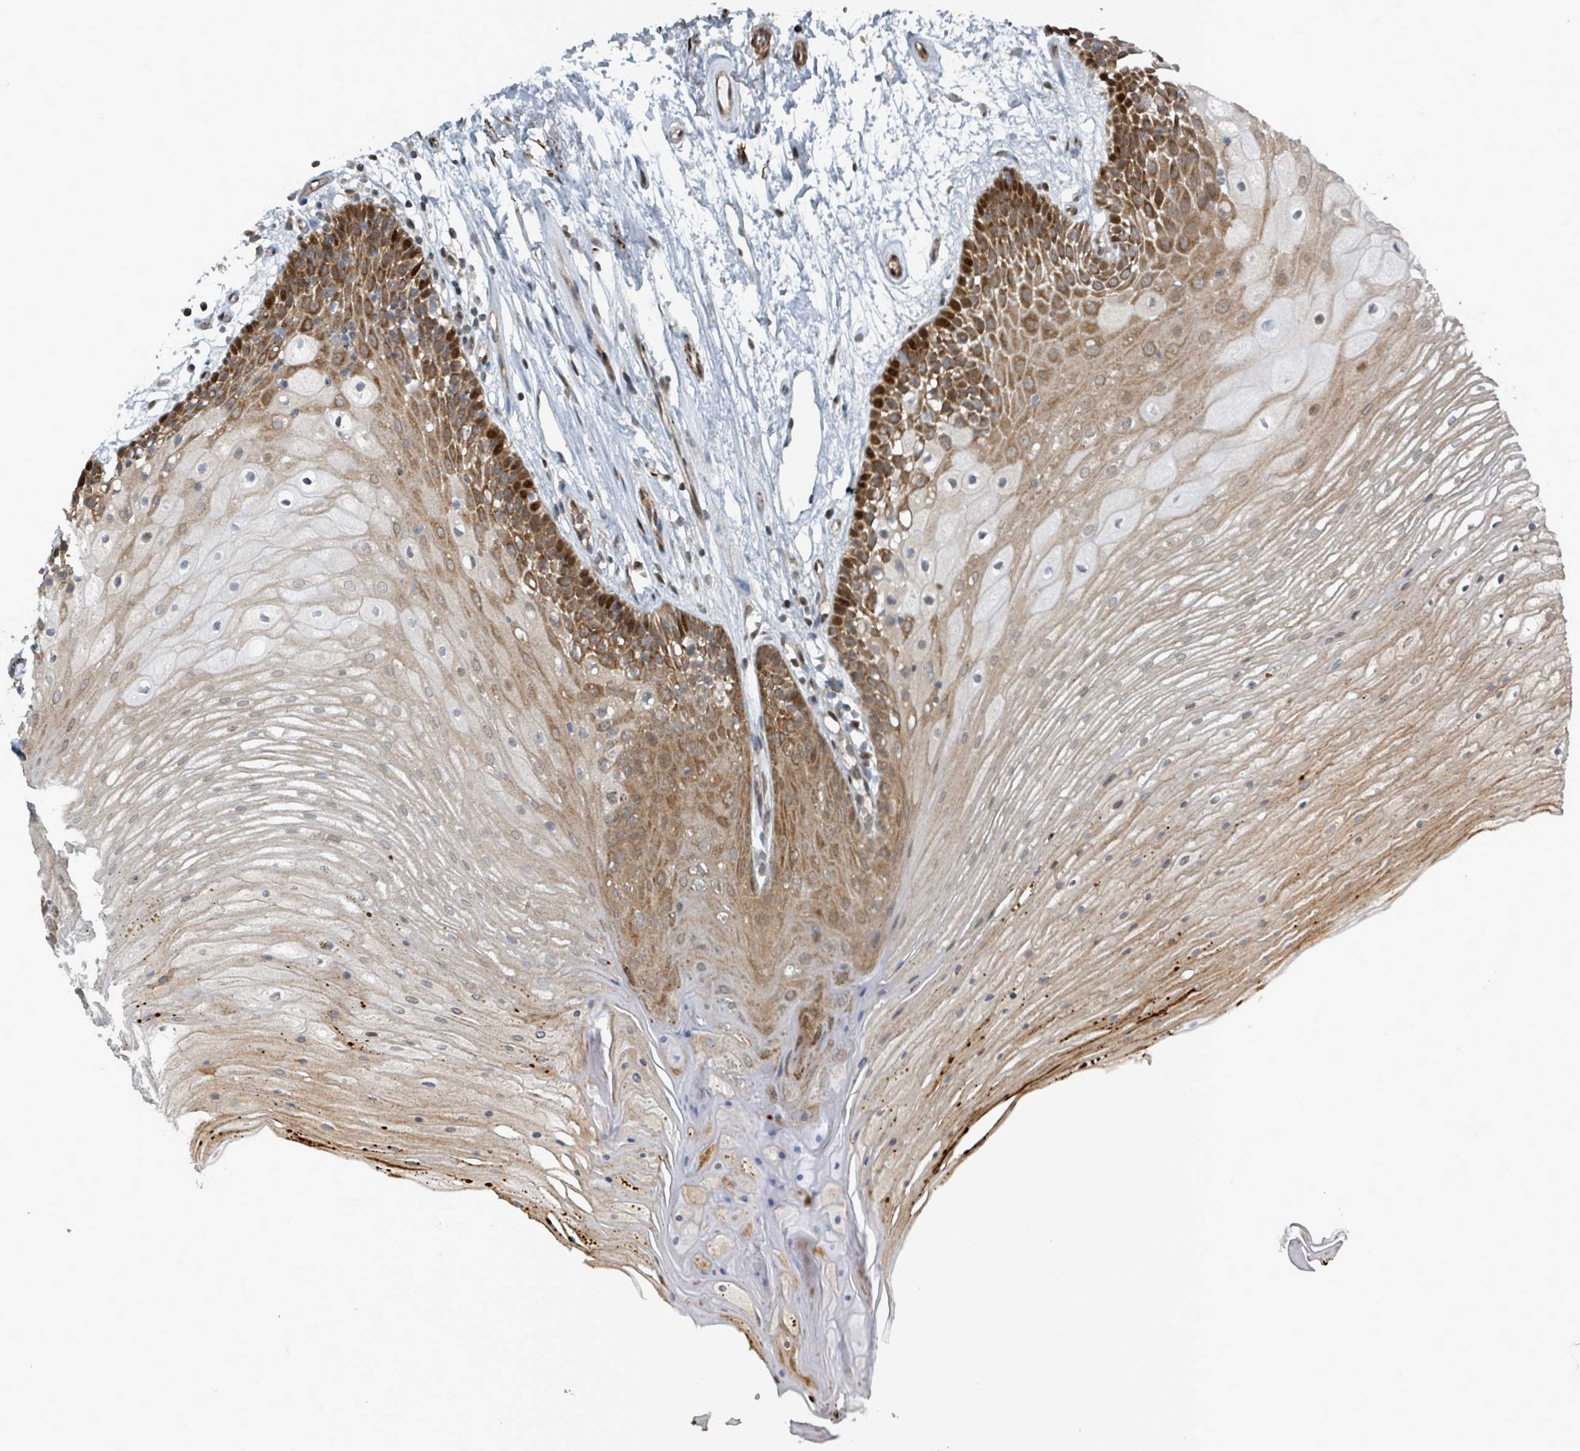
{"staining": {"intensity": "strong", "quantity": "25%-75%", "location": "cytoplasmic/membranous"}, "tissue": "oral mucosa", "cell_type": "Squamous epithelial cells", "image_type": "normal", "snomed": [{"axis": "morphology", "description": "Normal tissue, NOS"}, {"axis": "topography", "description": "Oral tissue"}], "caption": "Protein staining of normal oral mucosa demonstrates strong cytoplasmic/membranous positivity in approximately 25%-75% of squamous epithelial cells. Using DAB (brown) and hematoxylin (blue) stains, captured at high magnification using brightfield microscopy.", "gene": "RHPN2", "patient": {"sex": "female", "age": 80}}